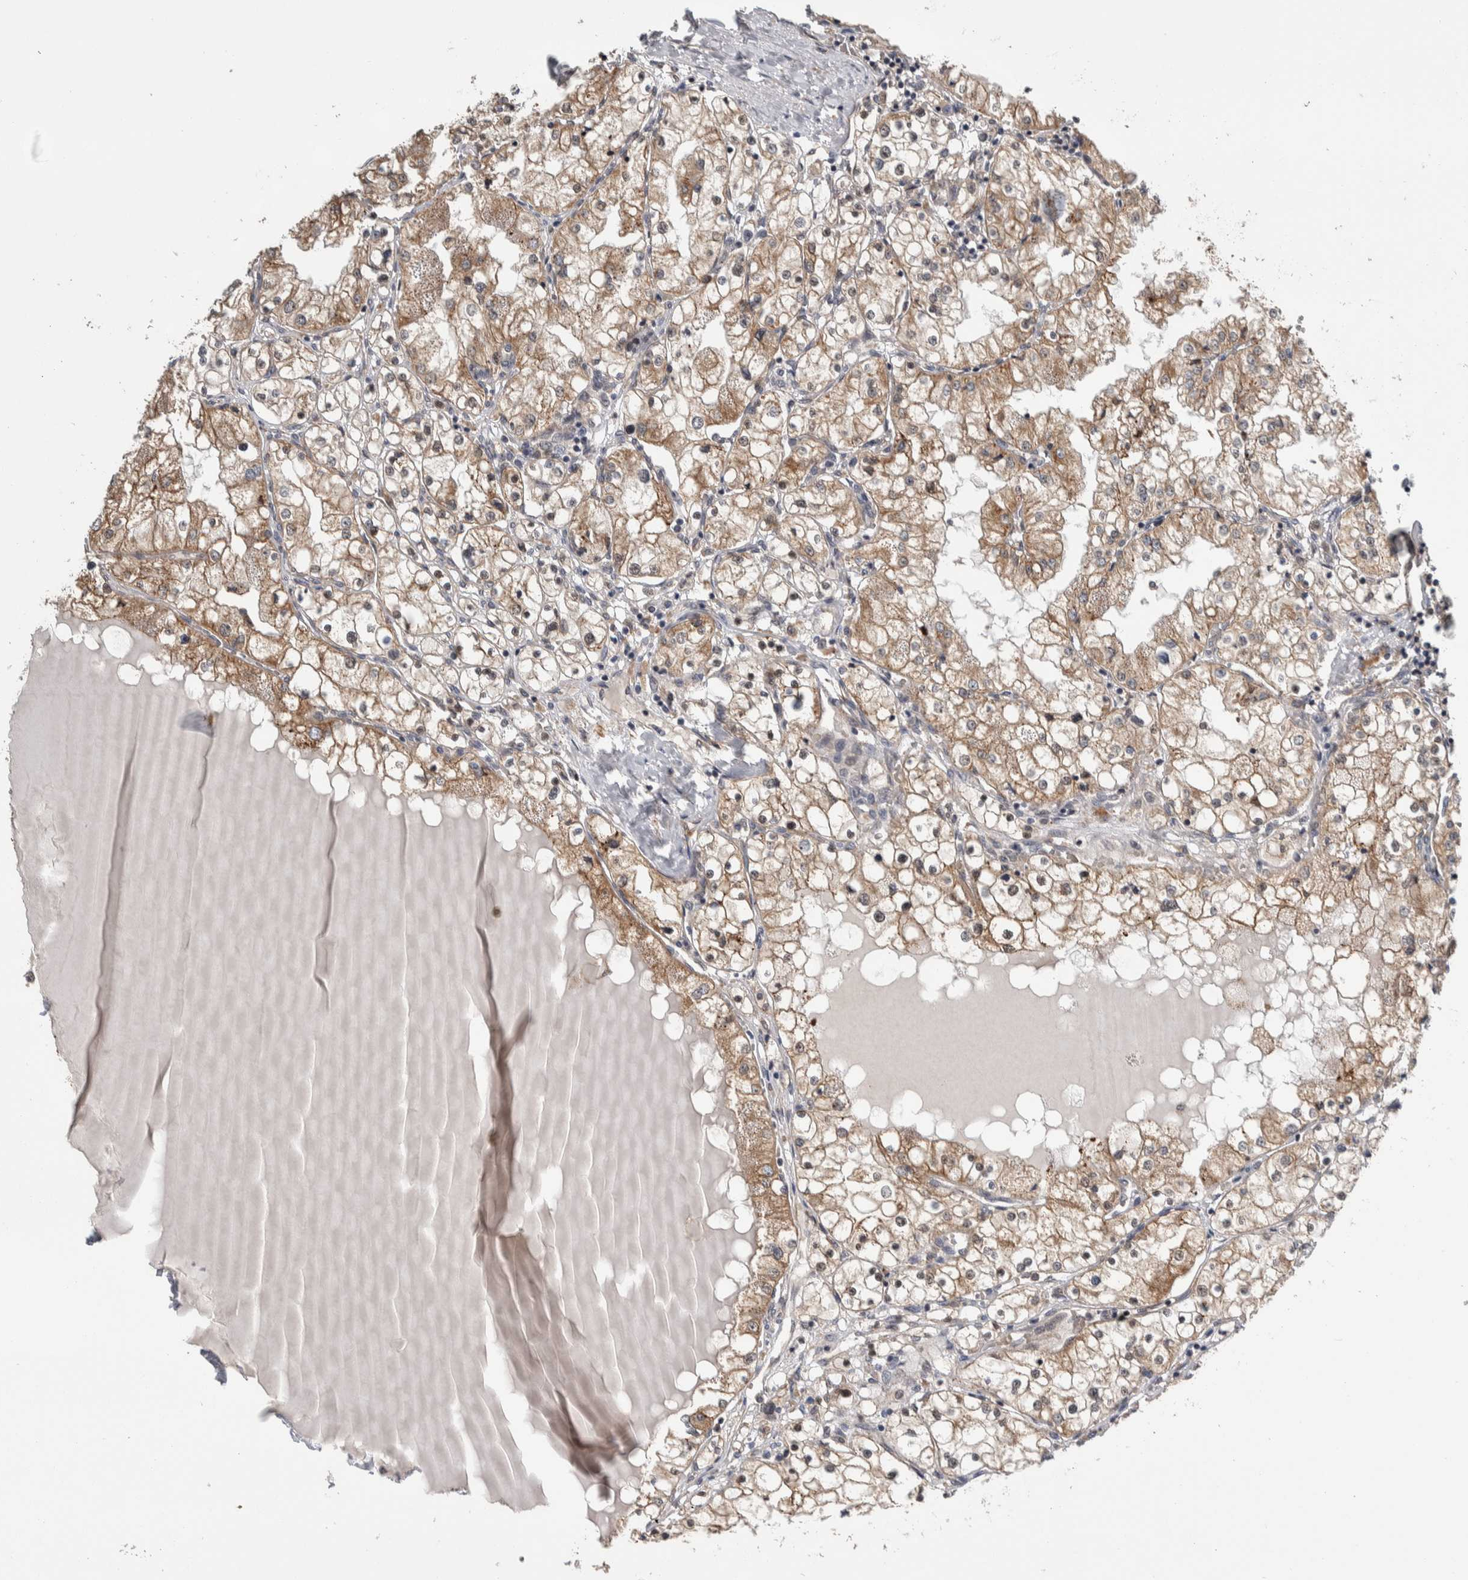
{"staining": {"intensity": "moderate", "quantity": "25%-75%", "location": "cytoplasmic/membranous"}, "tissue": "renal cancer", "cell_type": "Tumor cells", "image_type": "cancer", "snomed": [{"axis": "morphology", "description": "Adenocarcinoma, NOS"}, {"axis": "topography", "description": "Kidney"}], "caption": "Immunohistochemical staining of human renal adenocarcinoma shows moderate cytoplasmic/membranous protein staining in about 25%-75% of tumor cells.", "gene": "PRDM4", "patient": {"sex": "male", "age": 68}}